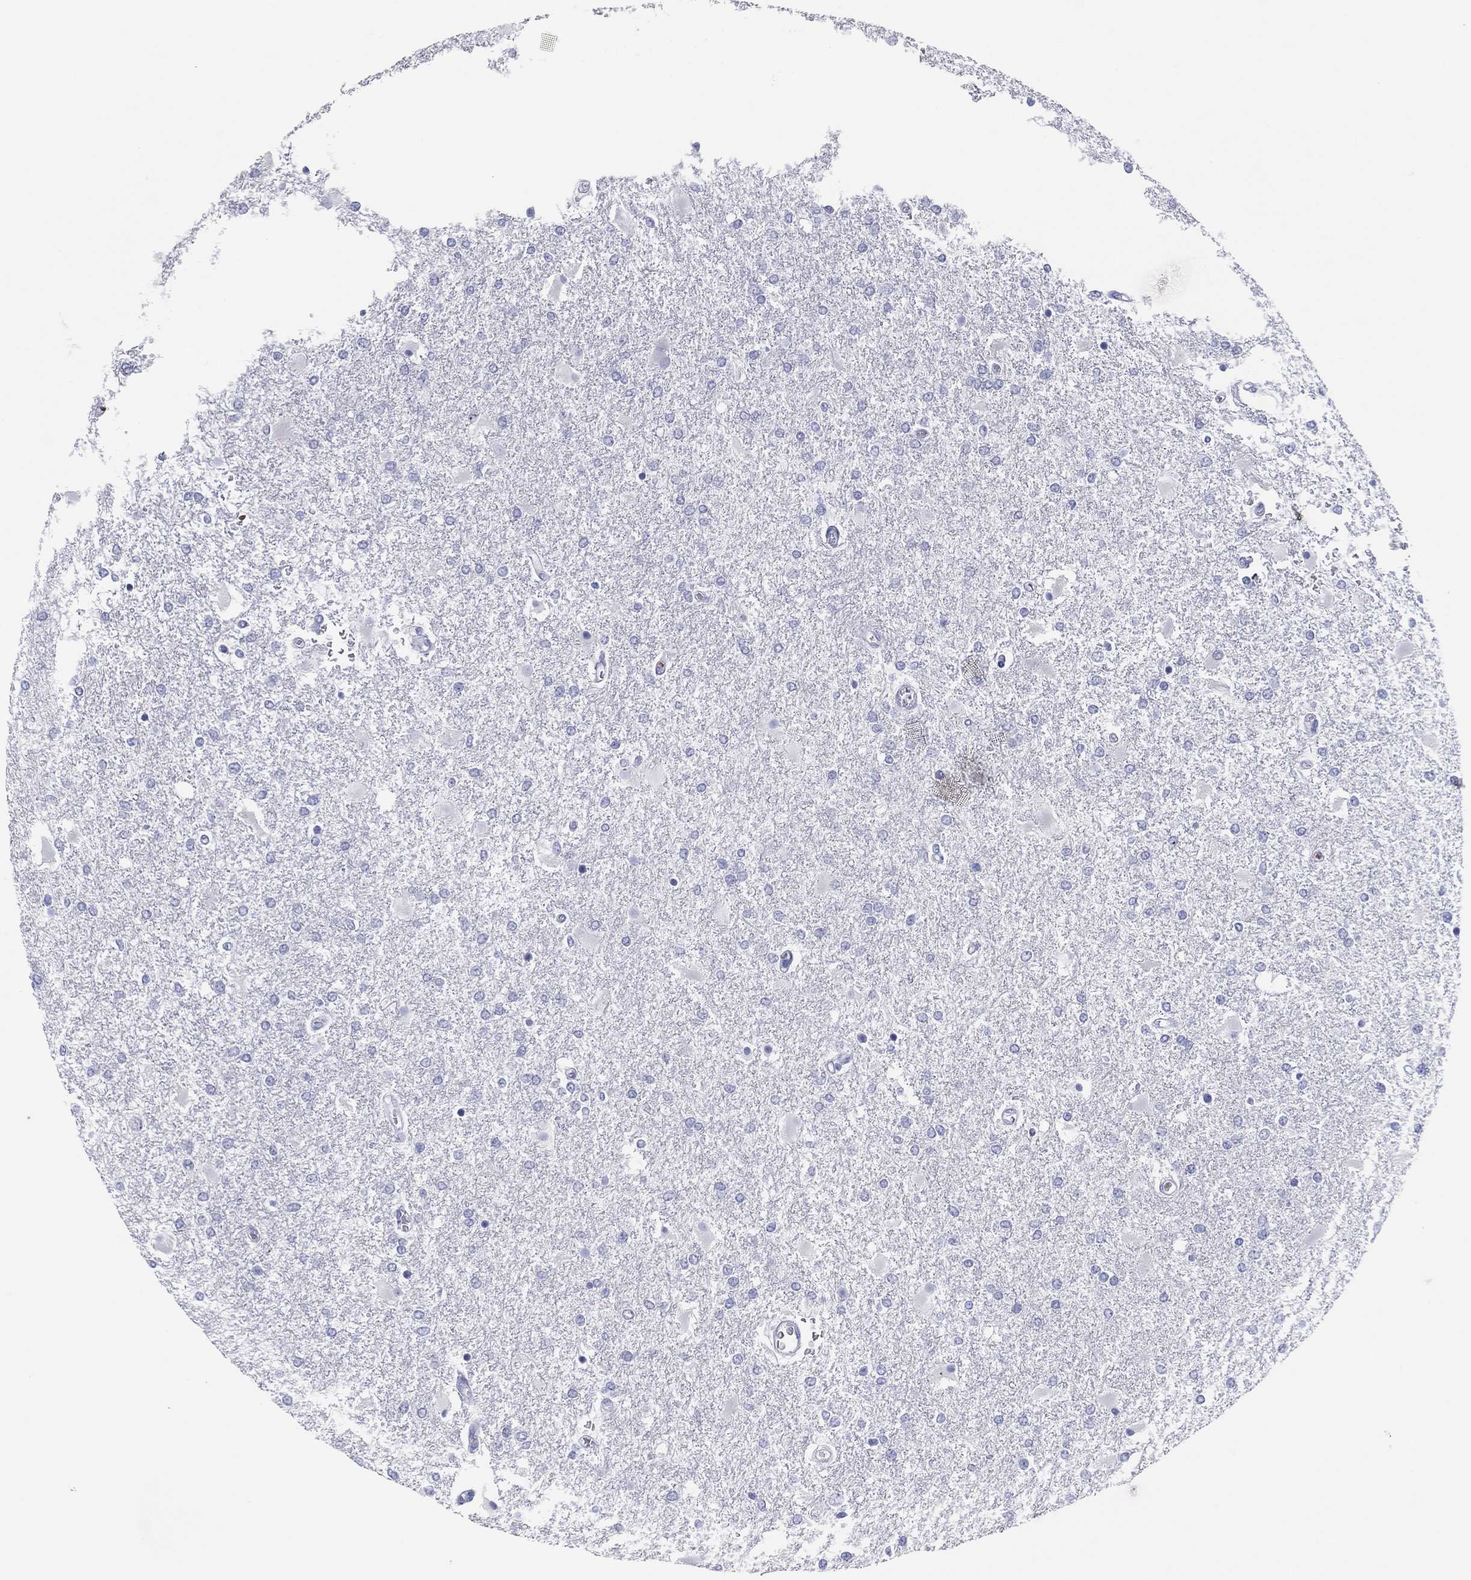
{"staining": {"intensity": "negative", "quantity": "none", "location": "none"}, "tissue": "glioma", "cell_type": "Tumor cells", "image_type": "cancer", "snomed": [{"axis": "morphology", "description": "Glioma, malignant, High grade"}, {"axis": "topography", "description": "Cerebral cortex"}], "caption": "DAB immunohistochemical staining of human high-grade glioma (malignant) demonstrates no significant positivity in tumor cells.", "gene": "HEATR4", "patient": {"sex": "male", "age": 79}}